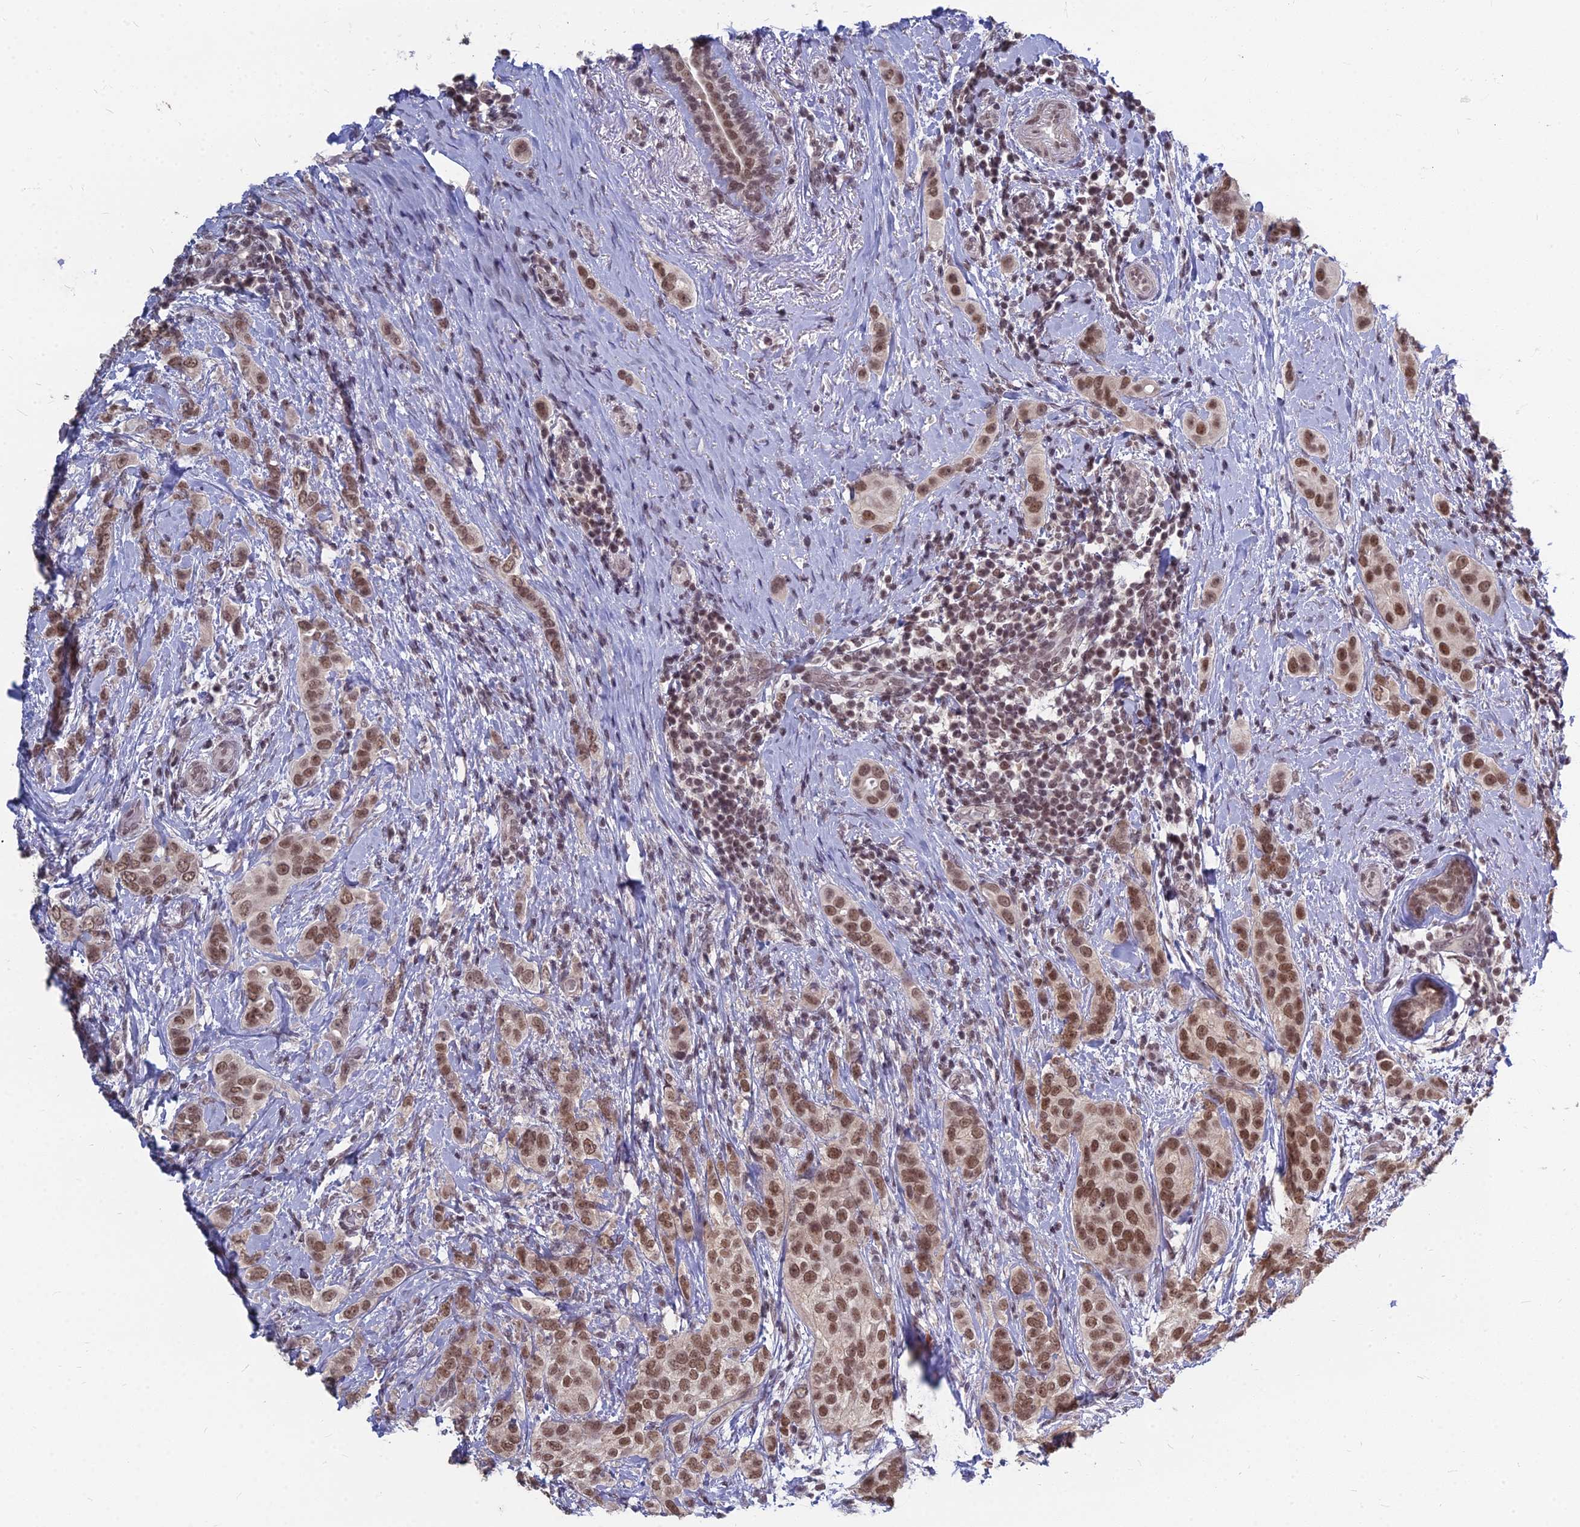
{"staining": {"intensity": "moderate", "quantity": ">75%", "location": "nuclear"}, "tissue": "breast cancer", "cell_type": "Tumor cells", "image_type": "cancer", "snomed": [{"axis": "morphology", "description": "Lobular carcinoma"}, {"axis": "topography", "description": "Breast"}], "caption": "A high-resolution image shows IHC staining of breast cancer, which exhibits moderate nuclear expression in about >75% of tumor cells. The protein is stained brown, and the nuclei are stained in blue (DAB IHC with brightfield microscopy, high magnification).", "gene": "KAT7", "patient": {"sex": "female", "age": 51}}